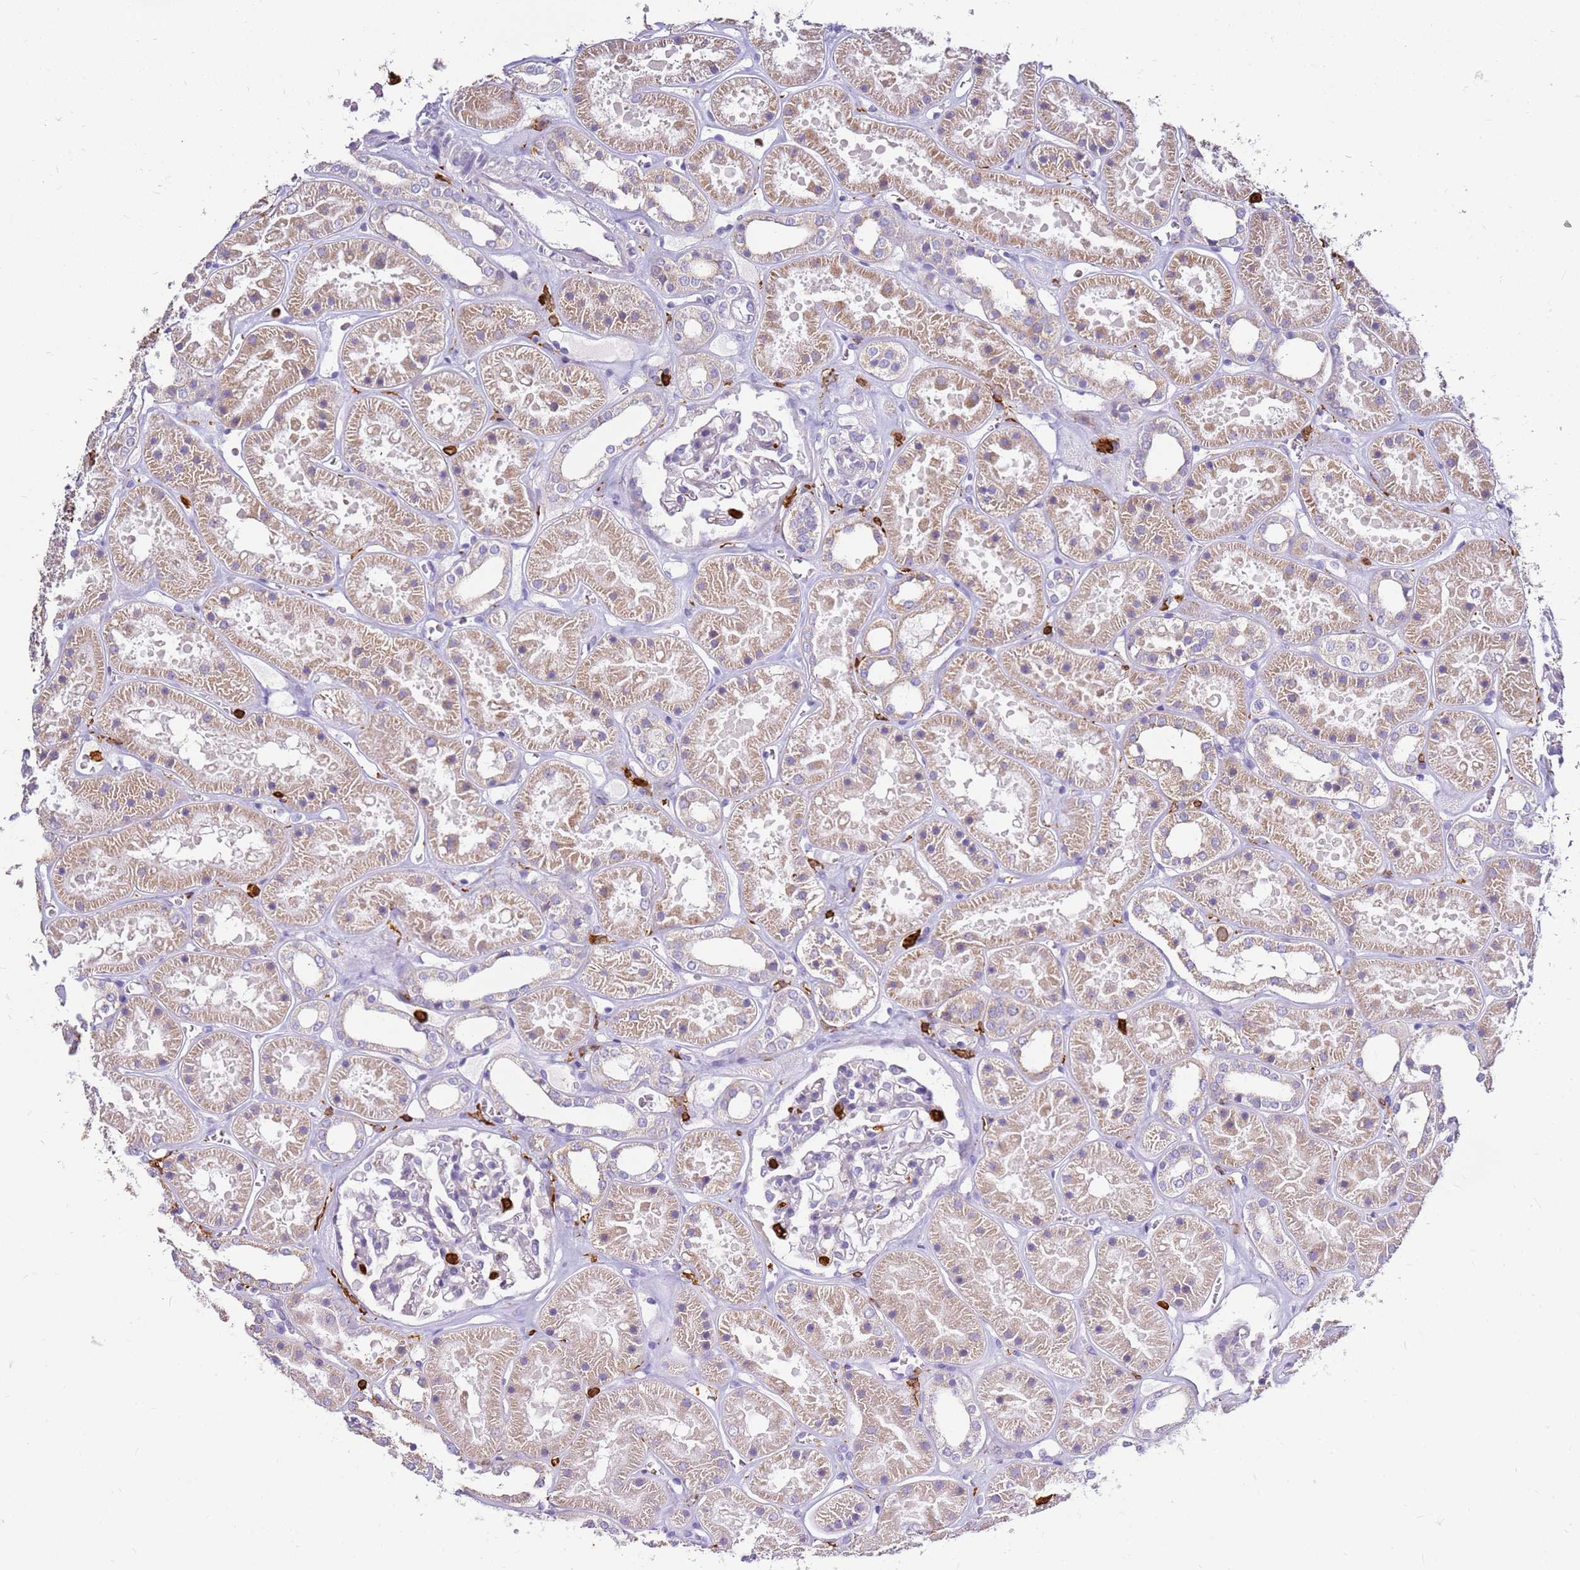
{"staining": {"intensity": "negative", "quantity": "none", "location": "none"}, "tissue": "kidney", "cell_type": "Cells in glomeruli", "image_type": "normal", "snomed": [{"axis": "morphology", "description": "Normal tissue, NOS"}, {"axis": "topography", "description": "Kidney"}], "caption": "An IHC image of benign kidney is shown. There is no staining in cells in glomeruli of kidney.", "gene": "CORO1A", "patient": {"sex": "female", "age": 41}}